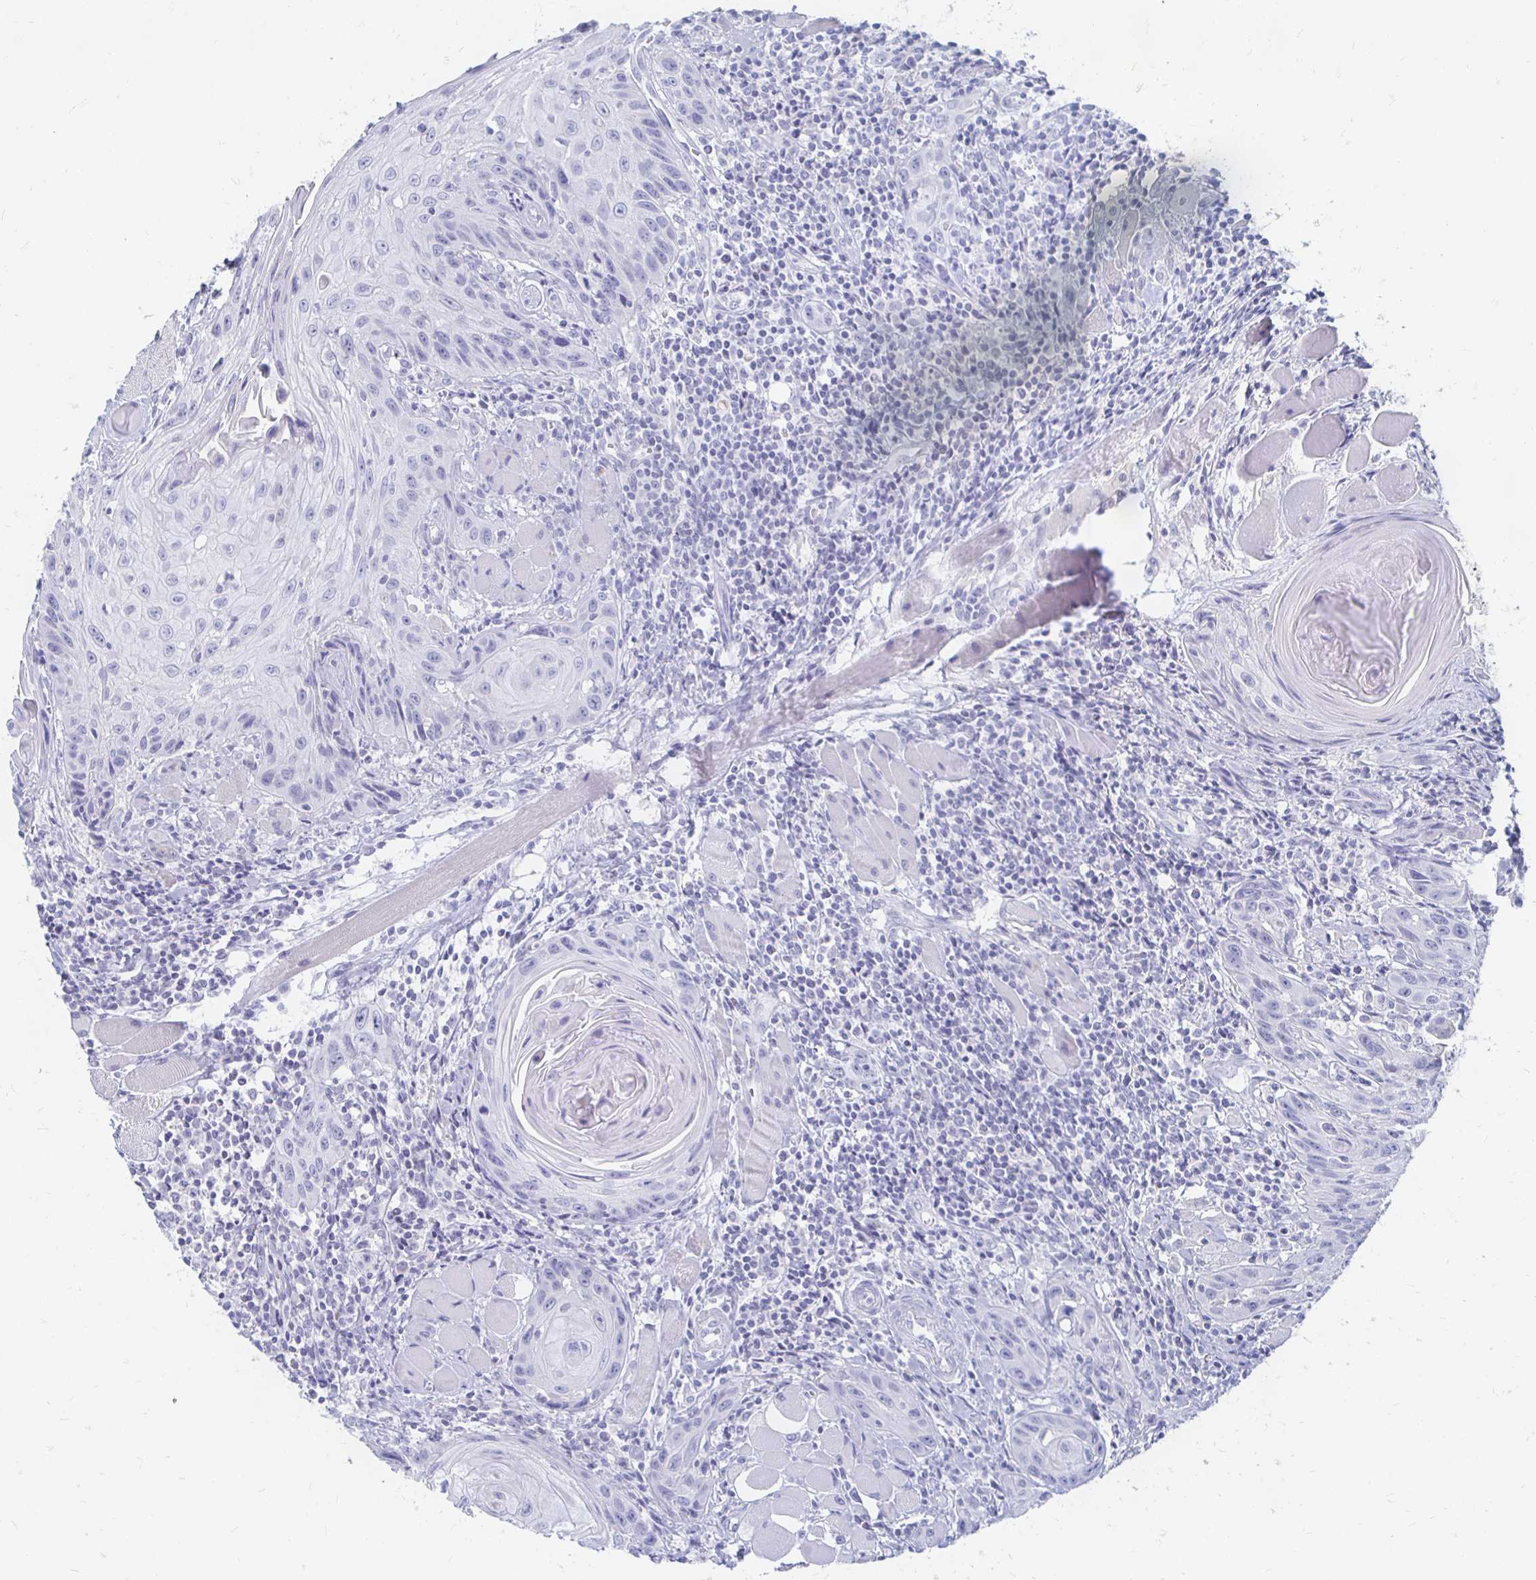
{"staining": {"intensity": "negative", "quantity": "none", "location": "none"}, "tissue": "head and neck cancer", "cell_type": "Tumor cells", "image_type": "cancer", "snomed": [{"axis": "morphology", "description": "Squamous cell carcinoma, NOS"}, {"axis": "topography", "description": "Oral tissue"}, {"axis": "topography", "description": "Head-Neck"}], "caption": "This is an IHC photomicrograph of human head and neck squamous cell carcinoma. There is no positivity in tumor cells.", "gene": "PEG10", "patient": {"sex": "male", "age": 58}}